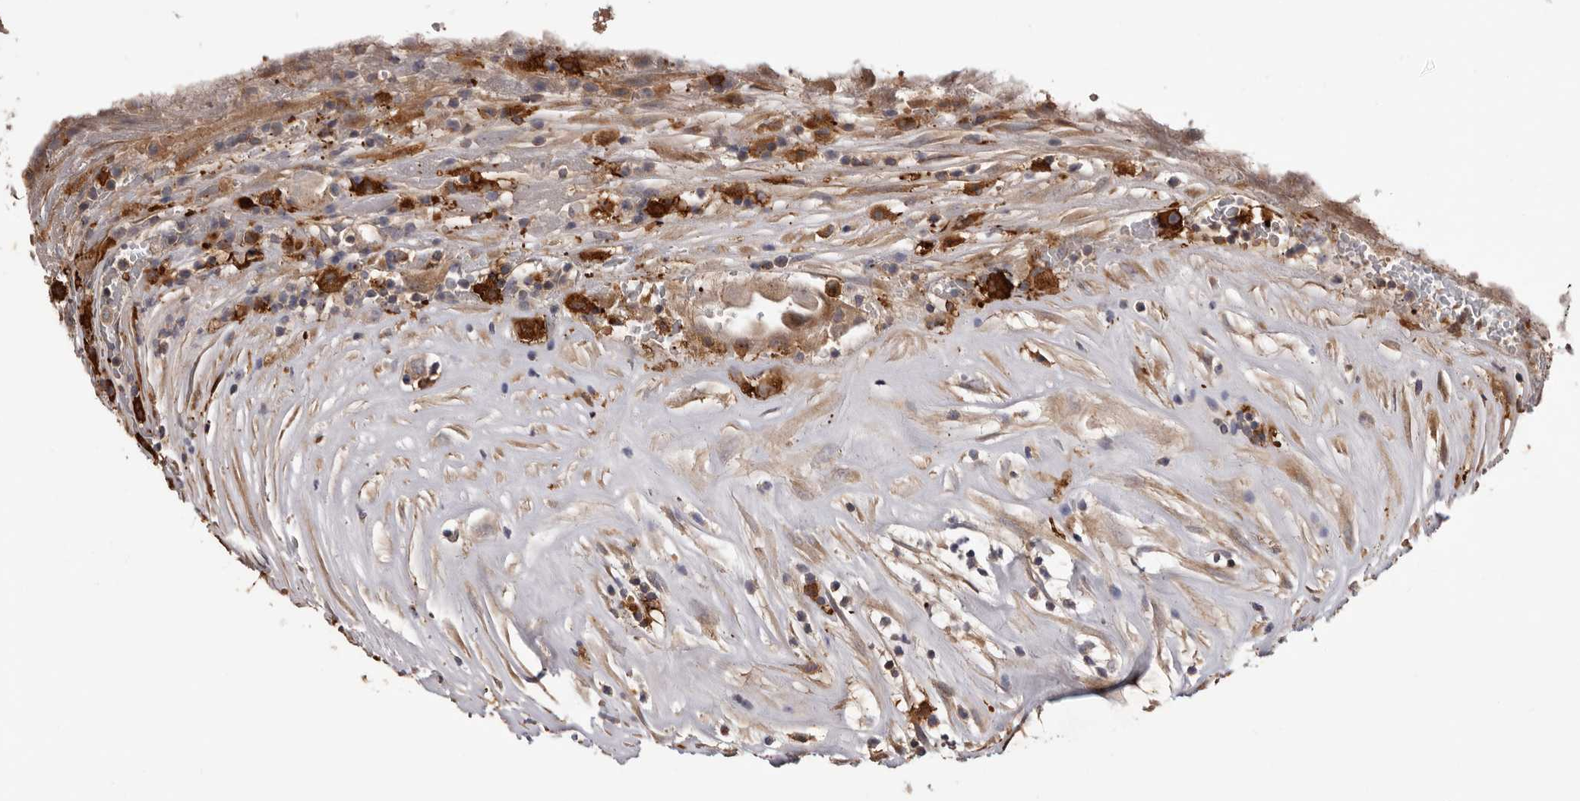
{"staining": {"intensity": "moderate", "quantity": ">75%", "location": "cytoplasmic/membranous"}, "tissue": "thyroid cancer", "cell_type": "Tumor cells", "image_type": "cancer", "snomed": [{"axis": "morphology", "description": "Papillary adenocarcinoma, NOS"}, {"axis": "topography", "description": "Thyroid gland"}], "caption": "This image reveals thyroid cancer stained with IHC to label a protein in brown. The cytoplasmic/membranous of tumor cells show moderate positivity for the protein. Nuclei are counter-stained blue.", "gene": "ADAMTS2", "patient": {"sex": "male", "age": 77}}